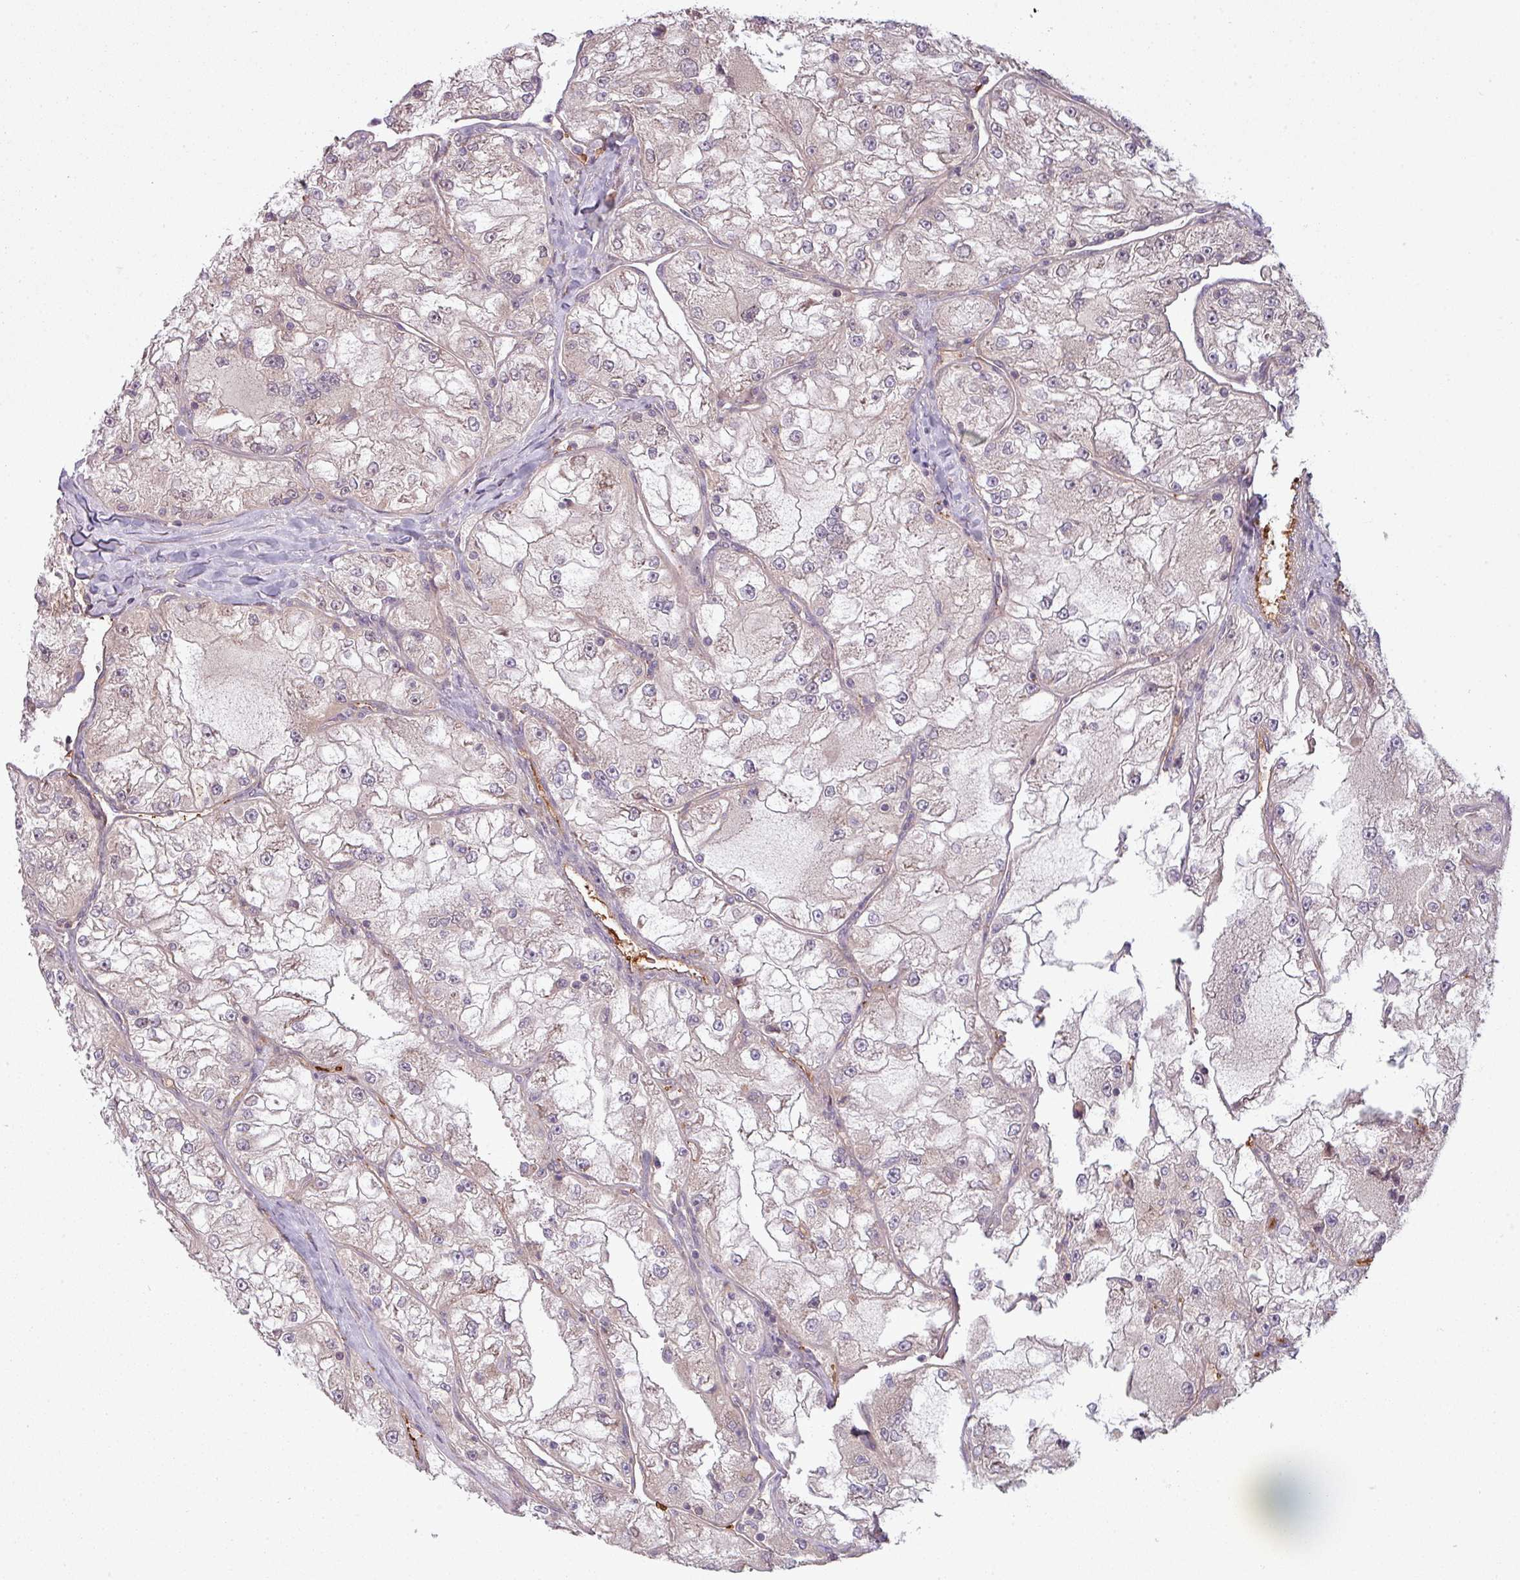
{"staining": {"intensity": "negative", "quantity": "none", "location": "none"}, "tissue": "renal cancer", "cell_type": "Tumor cells", "image_type": "cancer", "snomed": [{"axis": "morphology", "description": "Adenocarcinoma, NOS"}, {"axis": "topography", "description": "Kidney"}], "caption": "Human adenocarcinoma (renal) stained for a protein using immunohistochemistry (IHC) shows no positivity in tumor cells.", "gene": "SNRNP25", "patient": {"sex": "female", "age": 72}}